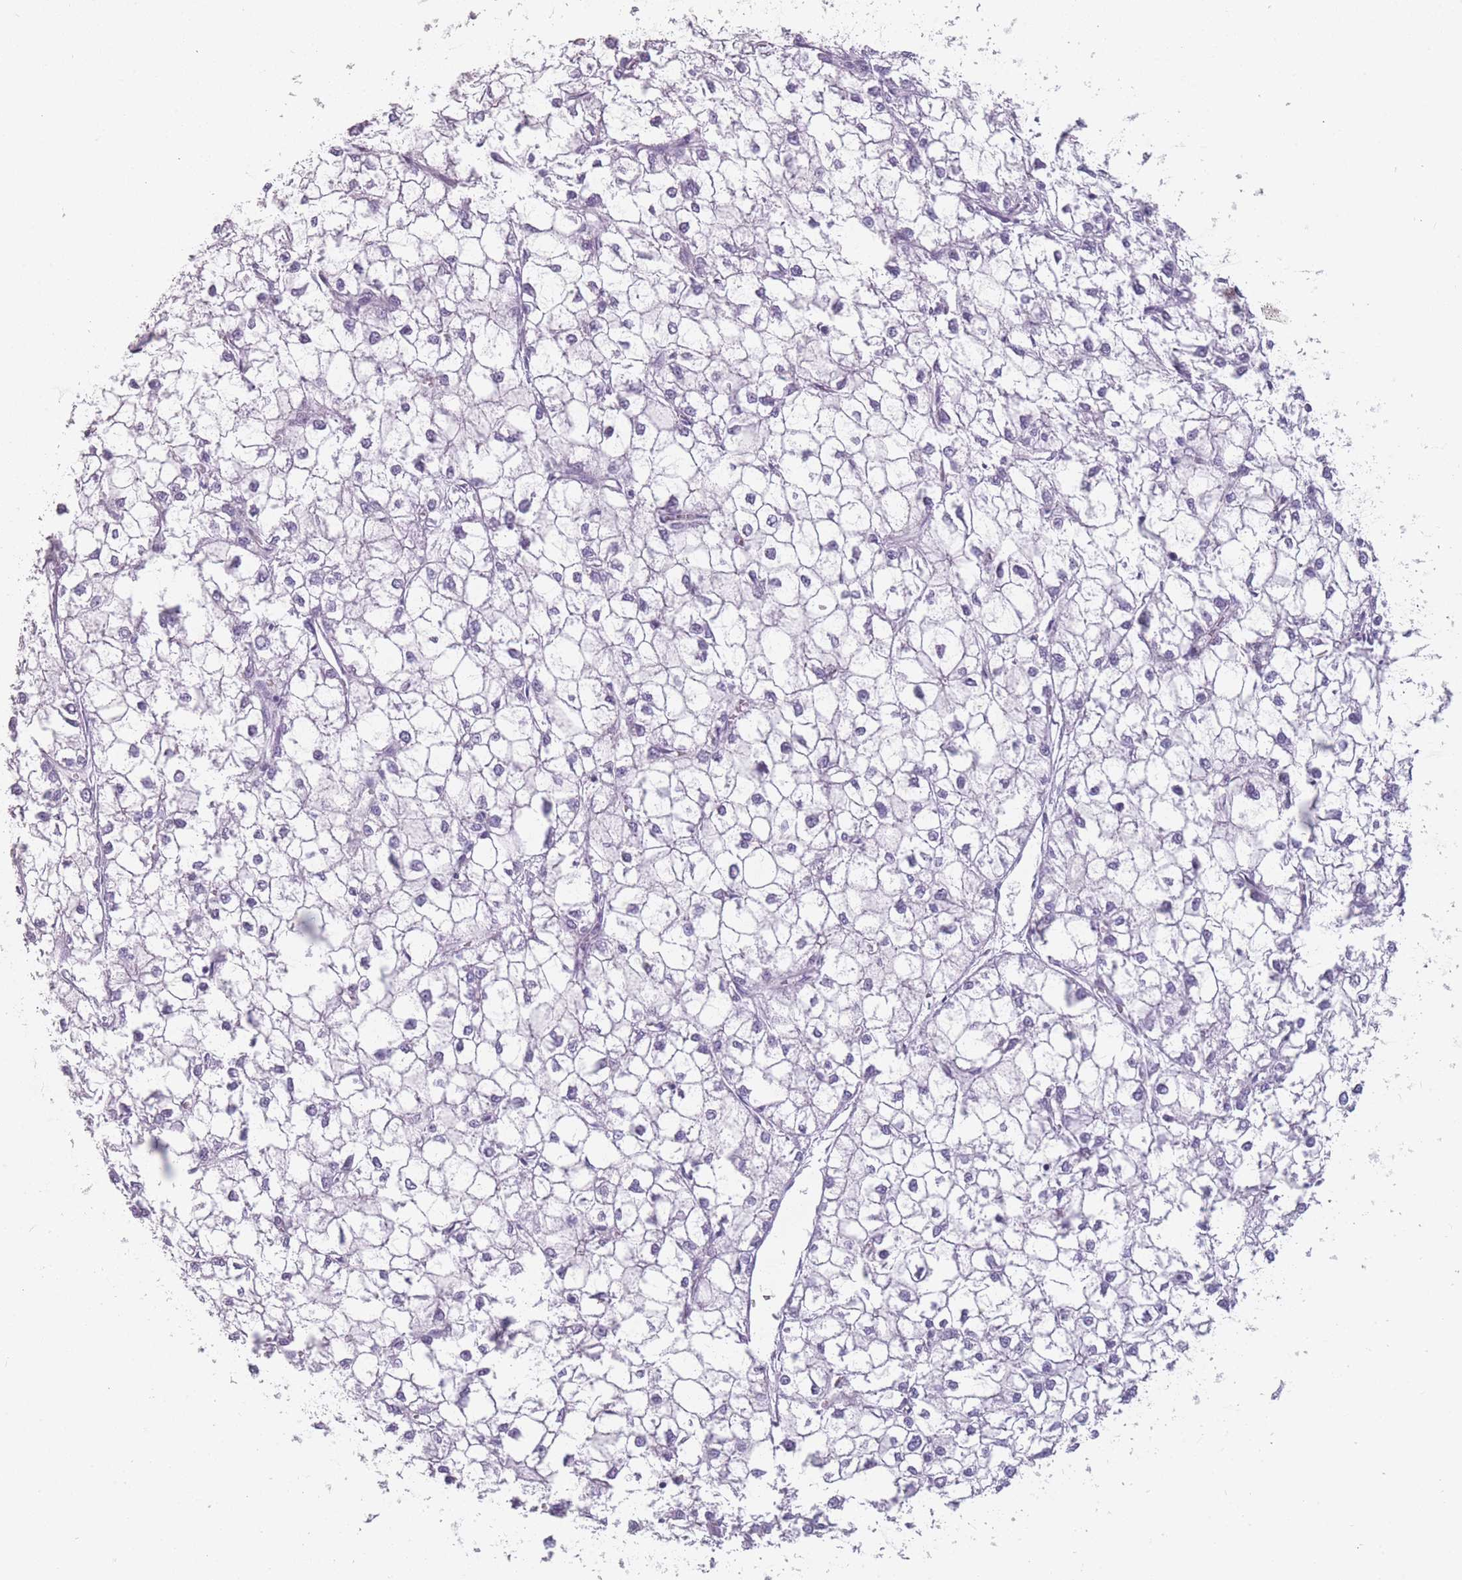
{"staining": {"intensity": "negative", "quantity": "none", "location": "none"}, "tissue": "liver cancer", "cell_type": "Tumor cells", "image_type": "cancer", "snomed": [{"axis": "morphology", "description": "Carcinoma, Hepatocellular, NOS"}, {"axis": "topography", "description": "Liver"}], "caption": "This is an IHC histopathology image of human liver hepatocellular carcinoma. There is no expression in tumor cells.", "gene": "PPFIA3", "patient": {"sex": "female", "age": 43}}